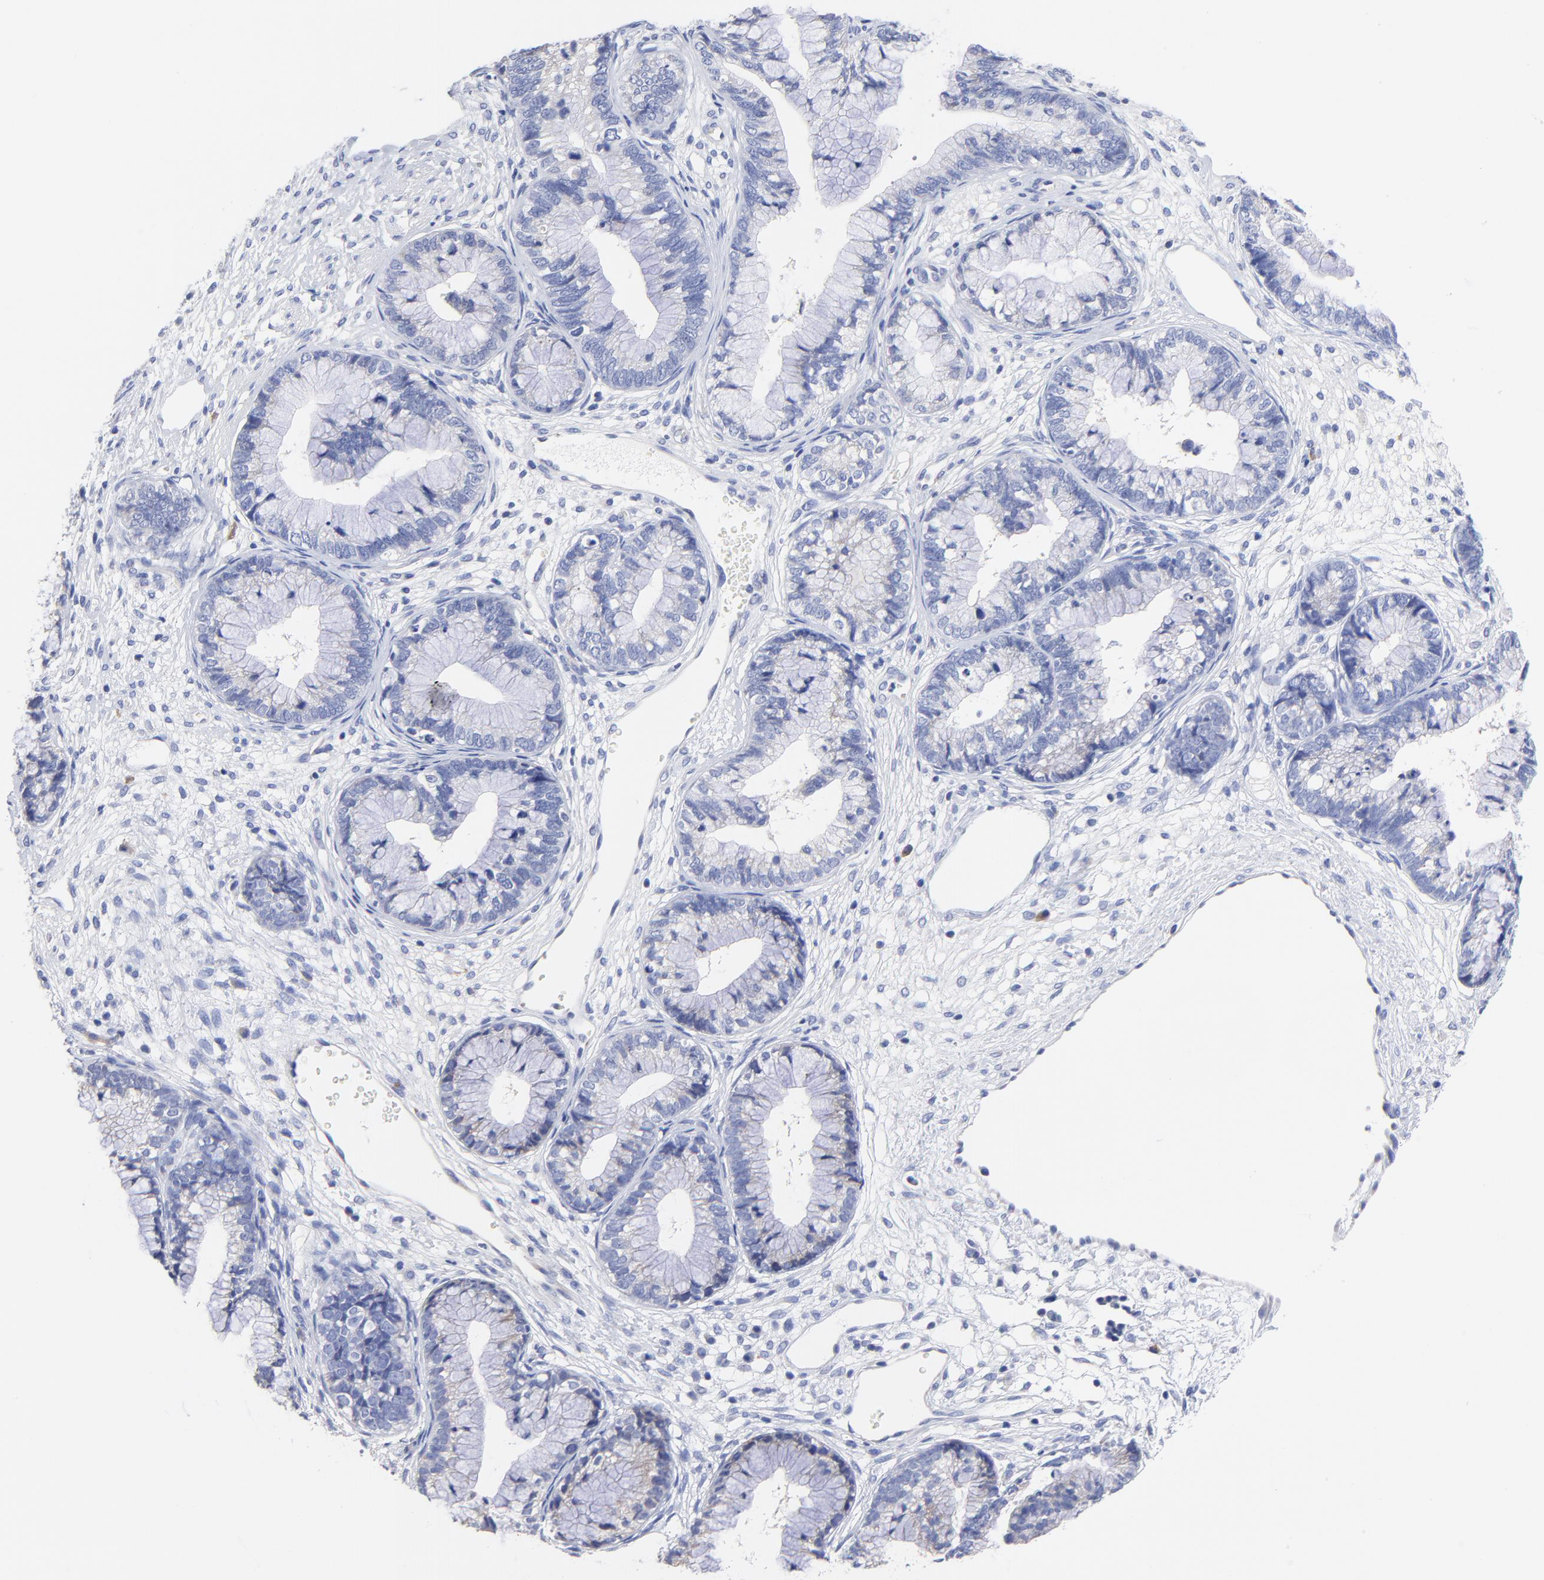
{"staining": {"intensity": "negative", "quantity": "none", "location": "none"}, "tissue": "cervical cancer", "cell_type": "Tumor cells", "image_type": "cancer", "snomed": [{"axis": "morphology", "description": "Adenocarcinoma, NOS"}, {"axis": "topography", "description": "Cervix"}], "caption": "Photomicrograph shows no significant protein positivity in tumor cells of adenocarcinoma (cervical).", "gene": "LAX1", "patient": {"sex": "female", "age": 44}}